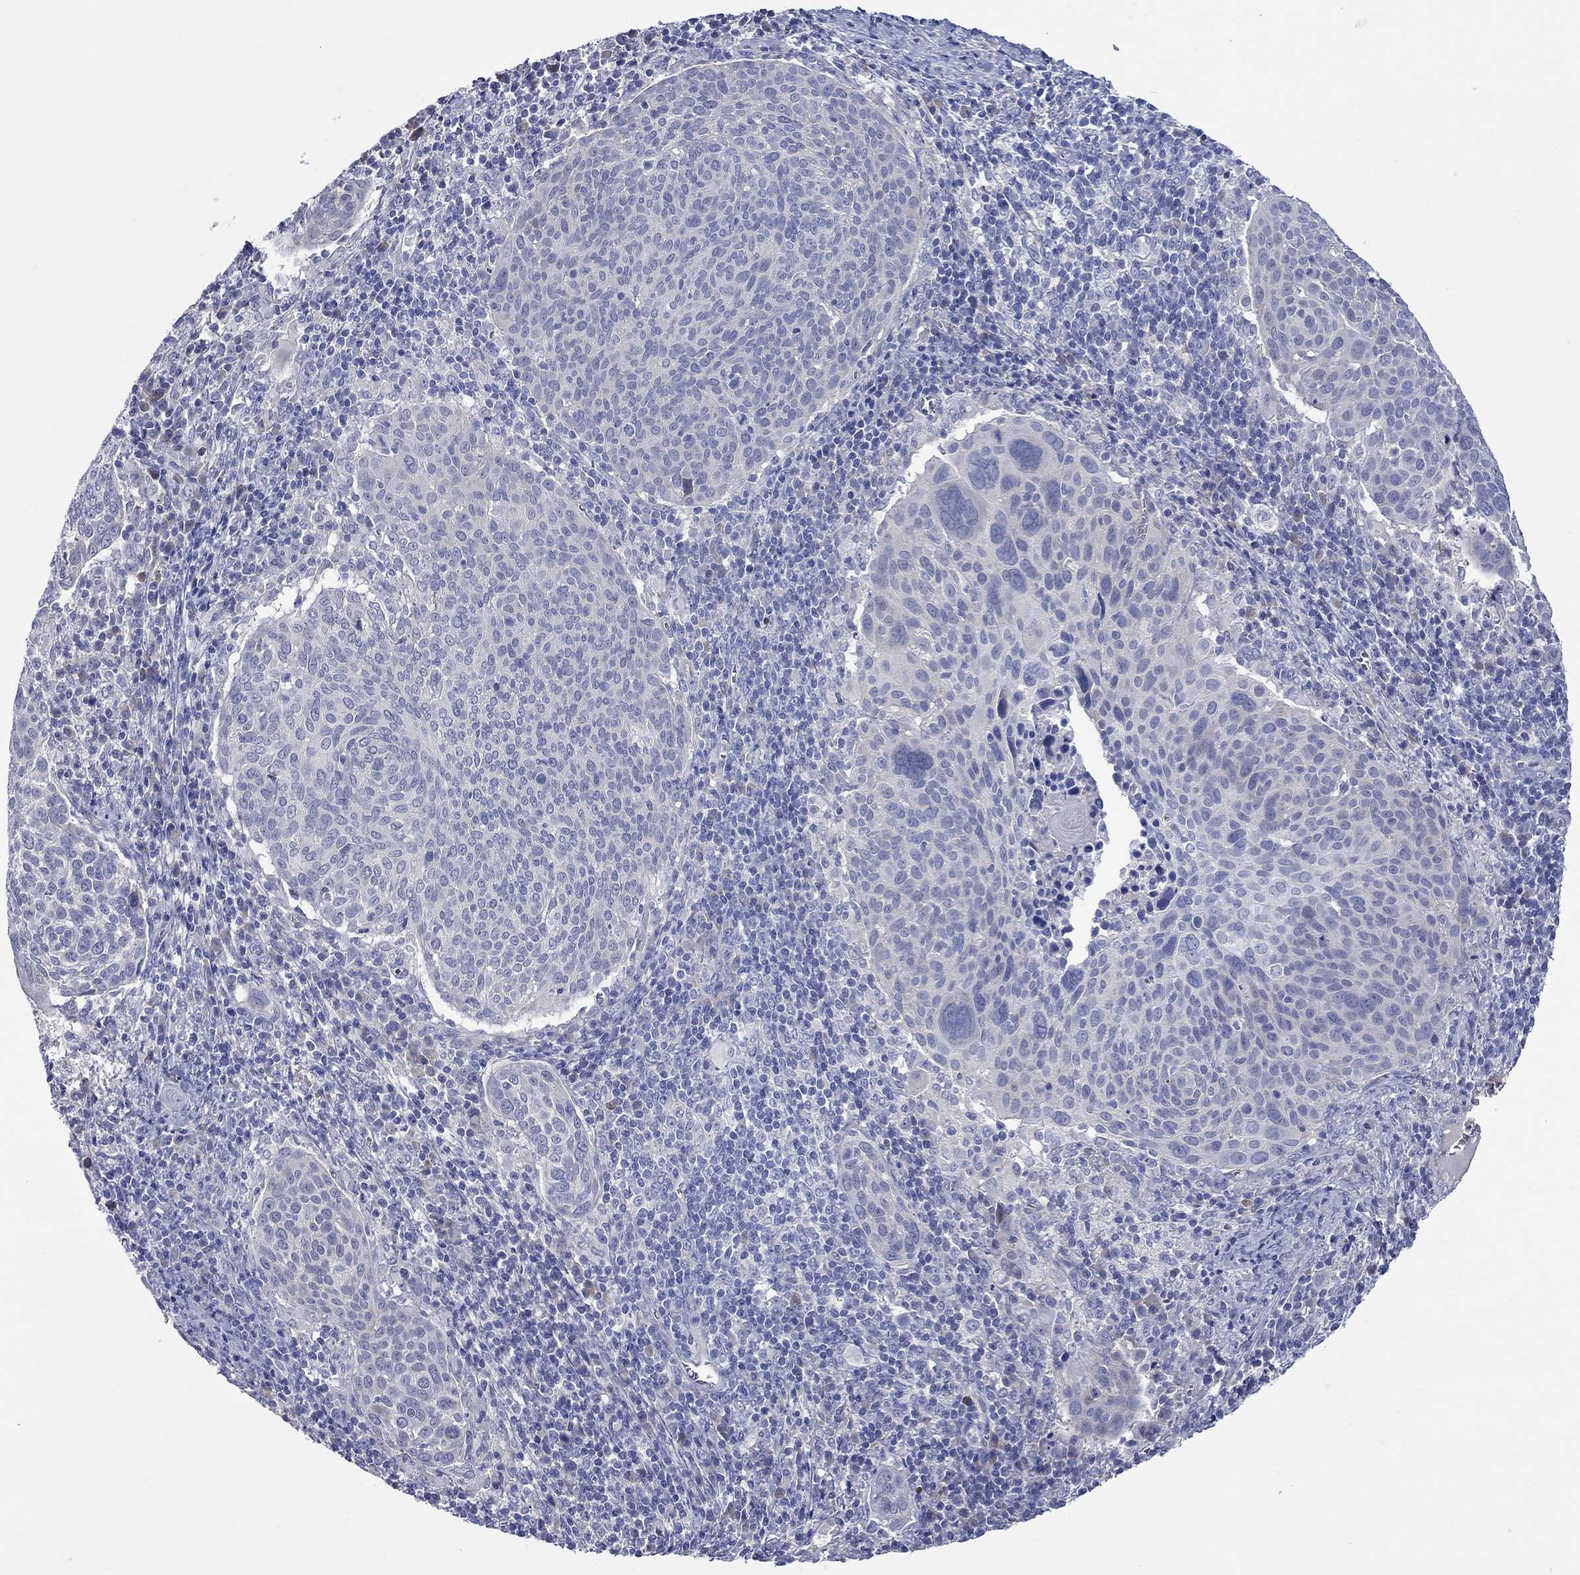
{"staining": {"intensity": "negative", "quantity": "none", "location": "none"}, "tissue": "cervical cancer", "cell_type": "Tumor cells", "image_type": "cancer", "snomed": [{"axis": "morphology", "description": "Squamous cell carcinoma, NOS"}, {"axis": "topography", "description": "Cervix"}], "caption": "There is no significant expression in tumor cells of cervical squamous cell carcinoma.", "gene": "UNC119B", "patient": {"sex": "female", "age": 39}}